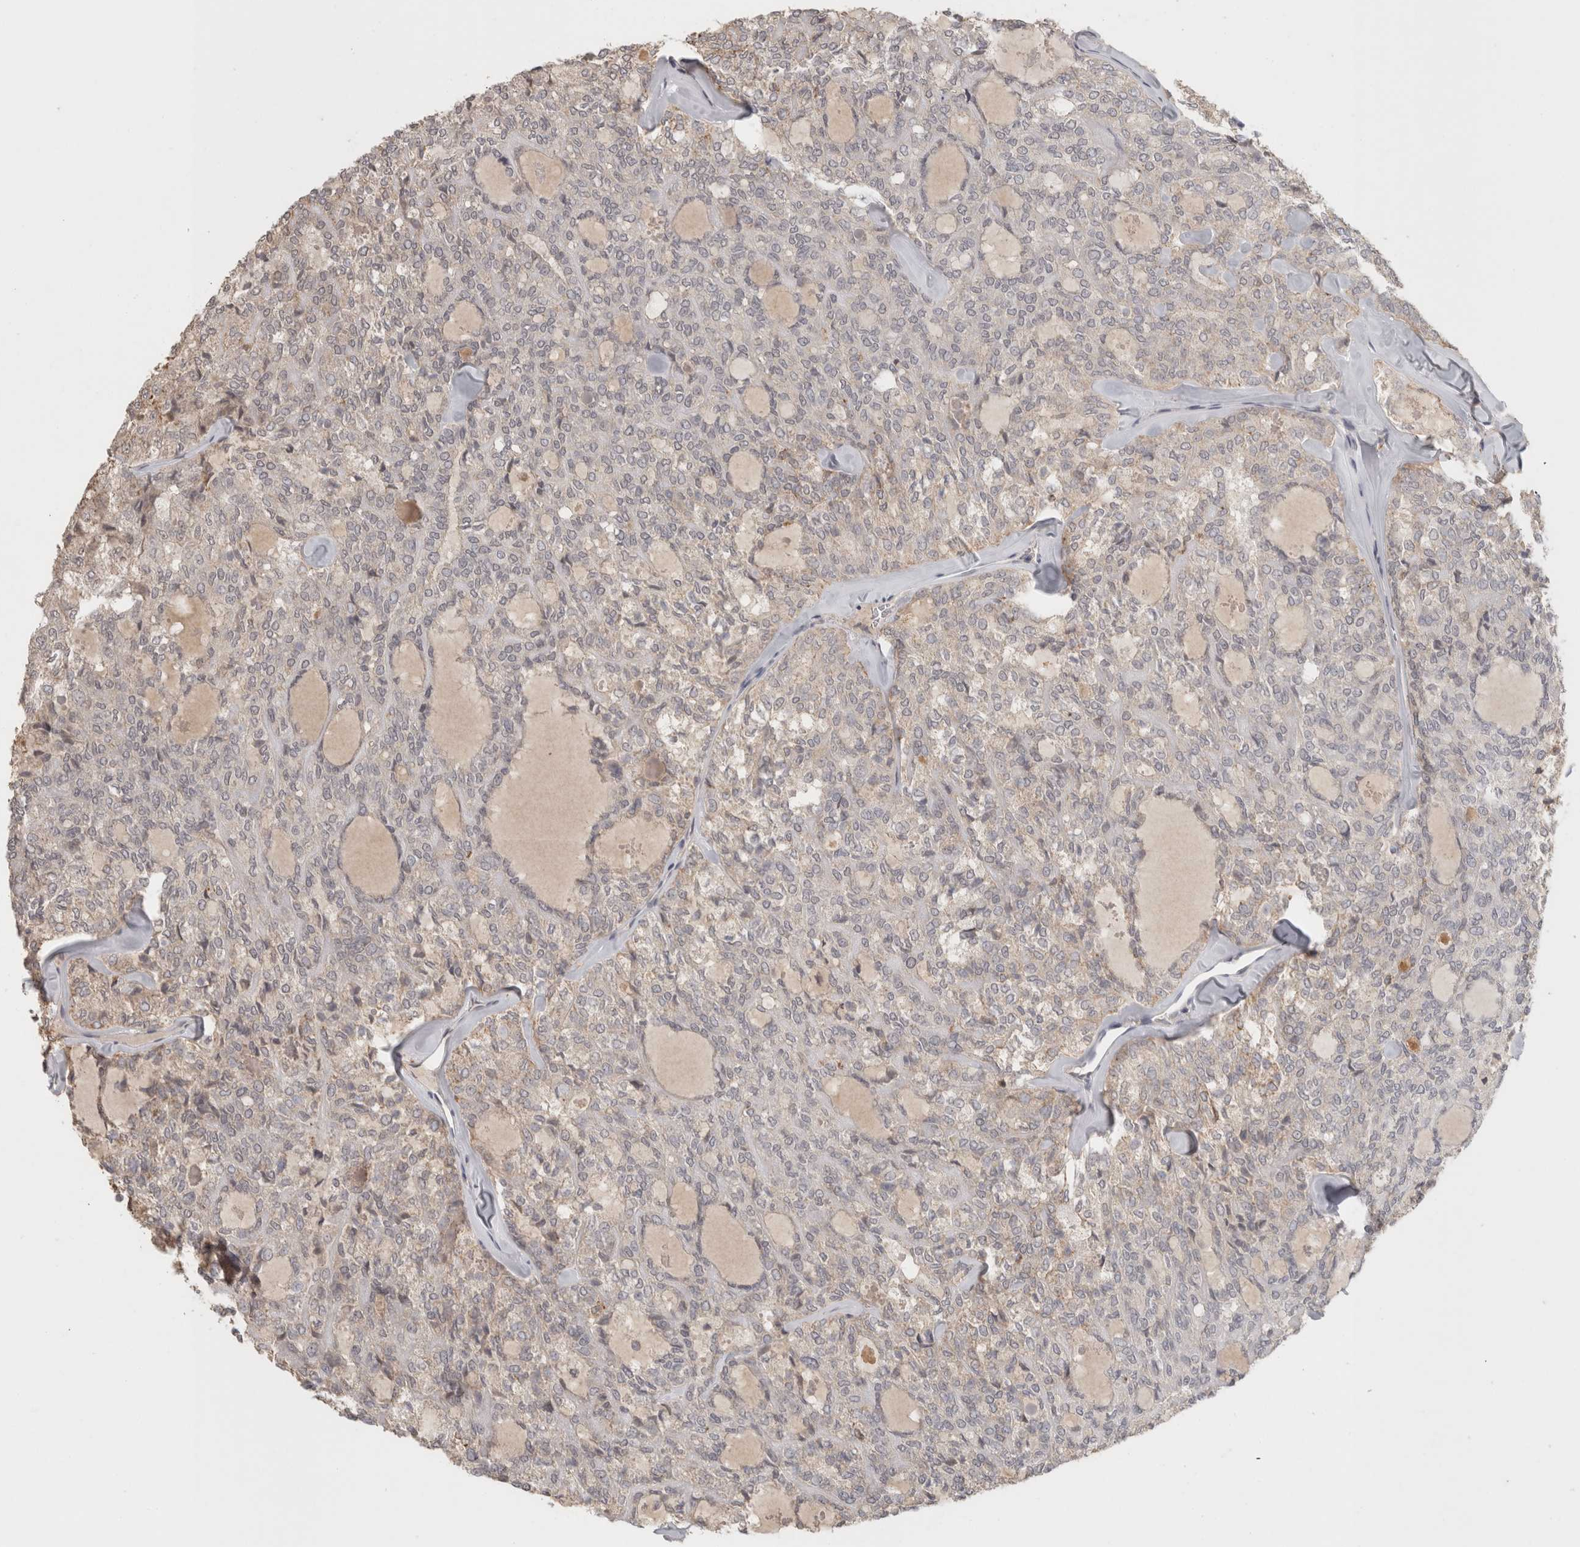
{"staining": {"intensity": "negative", "quantity": "none", "location": "none"}, "tissue": "thyroid cancer", "cell_type": "Tumor cells", "image_type": "cancer", "snomed": [{"axis": "morphology", "description": "Follicular adenoma carcinoma, NOS"}, {"axis": "topography", "description": "Thyroid gland"}], "caption": "Histopathology image shows no significant protein positivity in tumor cells of thyroid cancer (follicular adenoma carcinoma). Nuclei are stained in blue.", "gene": "HAVCR2", "patient": {"sex": "male", "age": 75}}